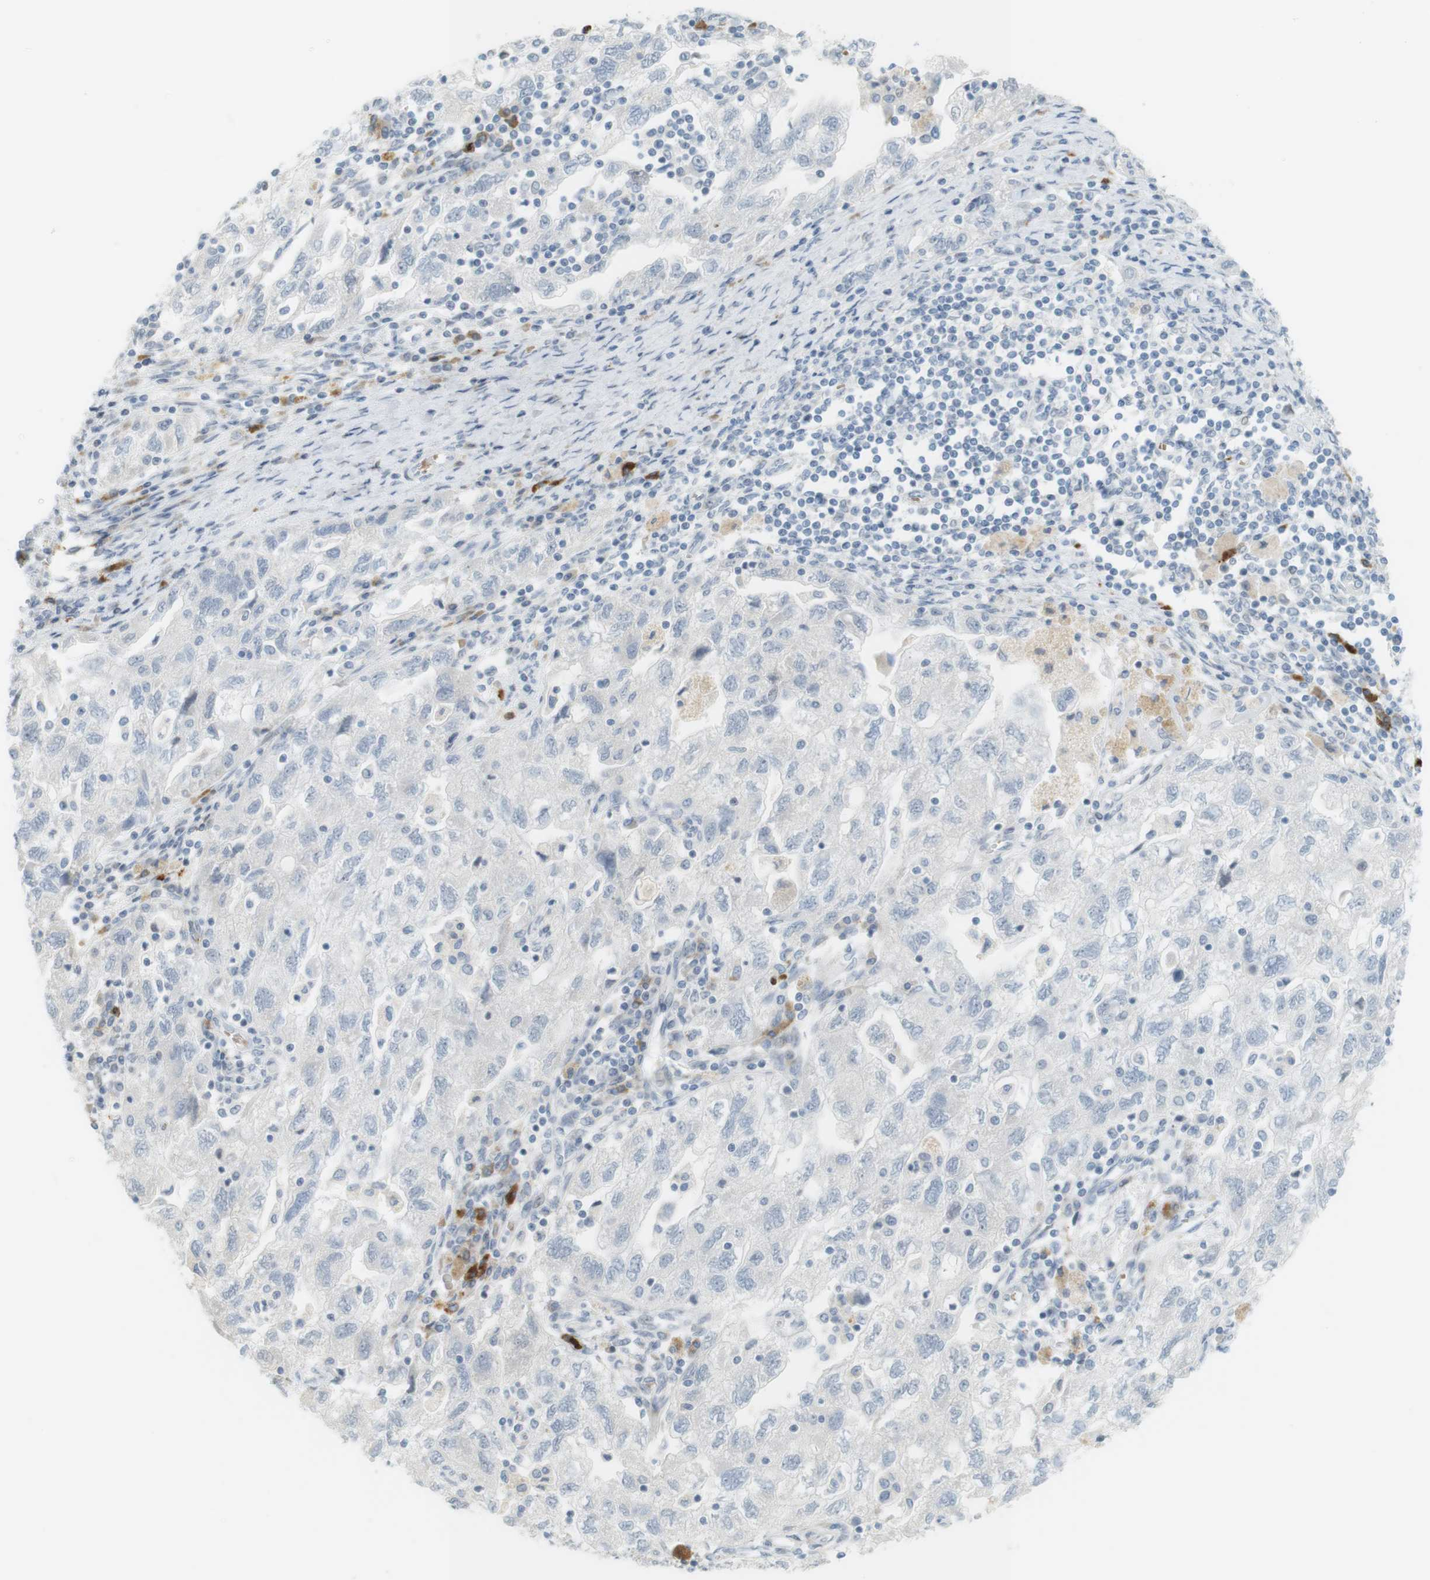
{"staining": {"intensity": "negative", "quantity": "none", "location": "none"}, "tissue": "ovarian cancer", "cell_type": "Tumor cells", "image_type": "cancer", "snomed": [{"axis": "morphology", "description": "Carcinoma, NOS"}, {"axis": "morphology", "description": "Cystadenocarcinoma, serous, NOS"}, {"axis": "topography", "description": "Ovary"}], "caption": "Immunohistochemistry histopathology image of neoplastic tissue: human ovarian cancer (serous cystadenocarcinoma) stained with DAB (3,3'-diaminobenzidine) exhibits no significant protein expression in tumor cells. The staining was performed using DAB to visualize the protein expression in brown, while the nuclei were stained in blue with hematoxylin (Magnification: 20x).", "gene": "DMC1", "patient": {"sex": "female", "age": 69}}